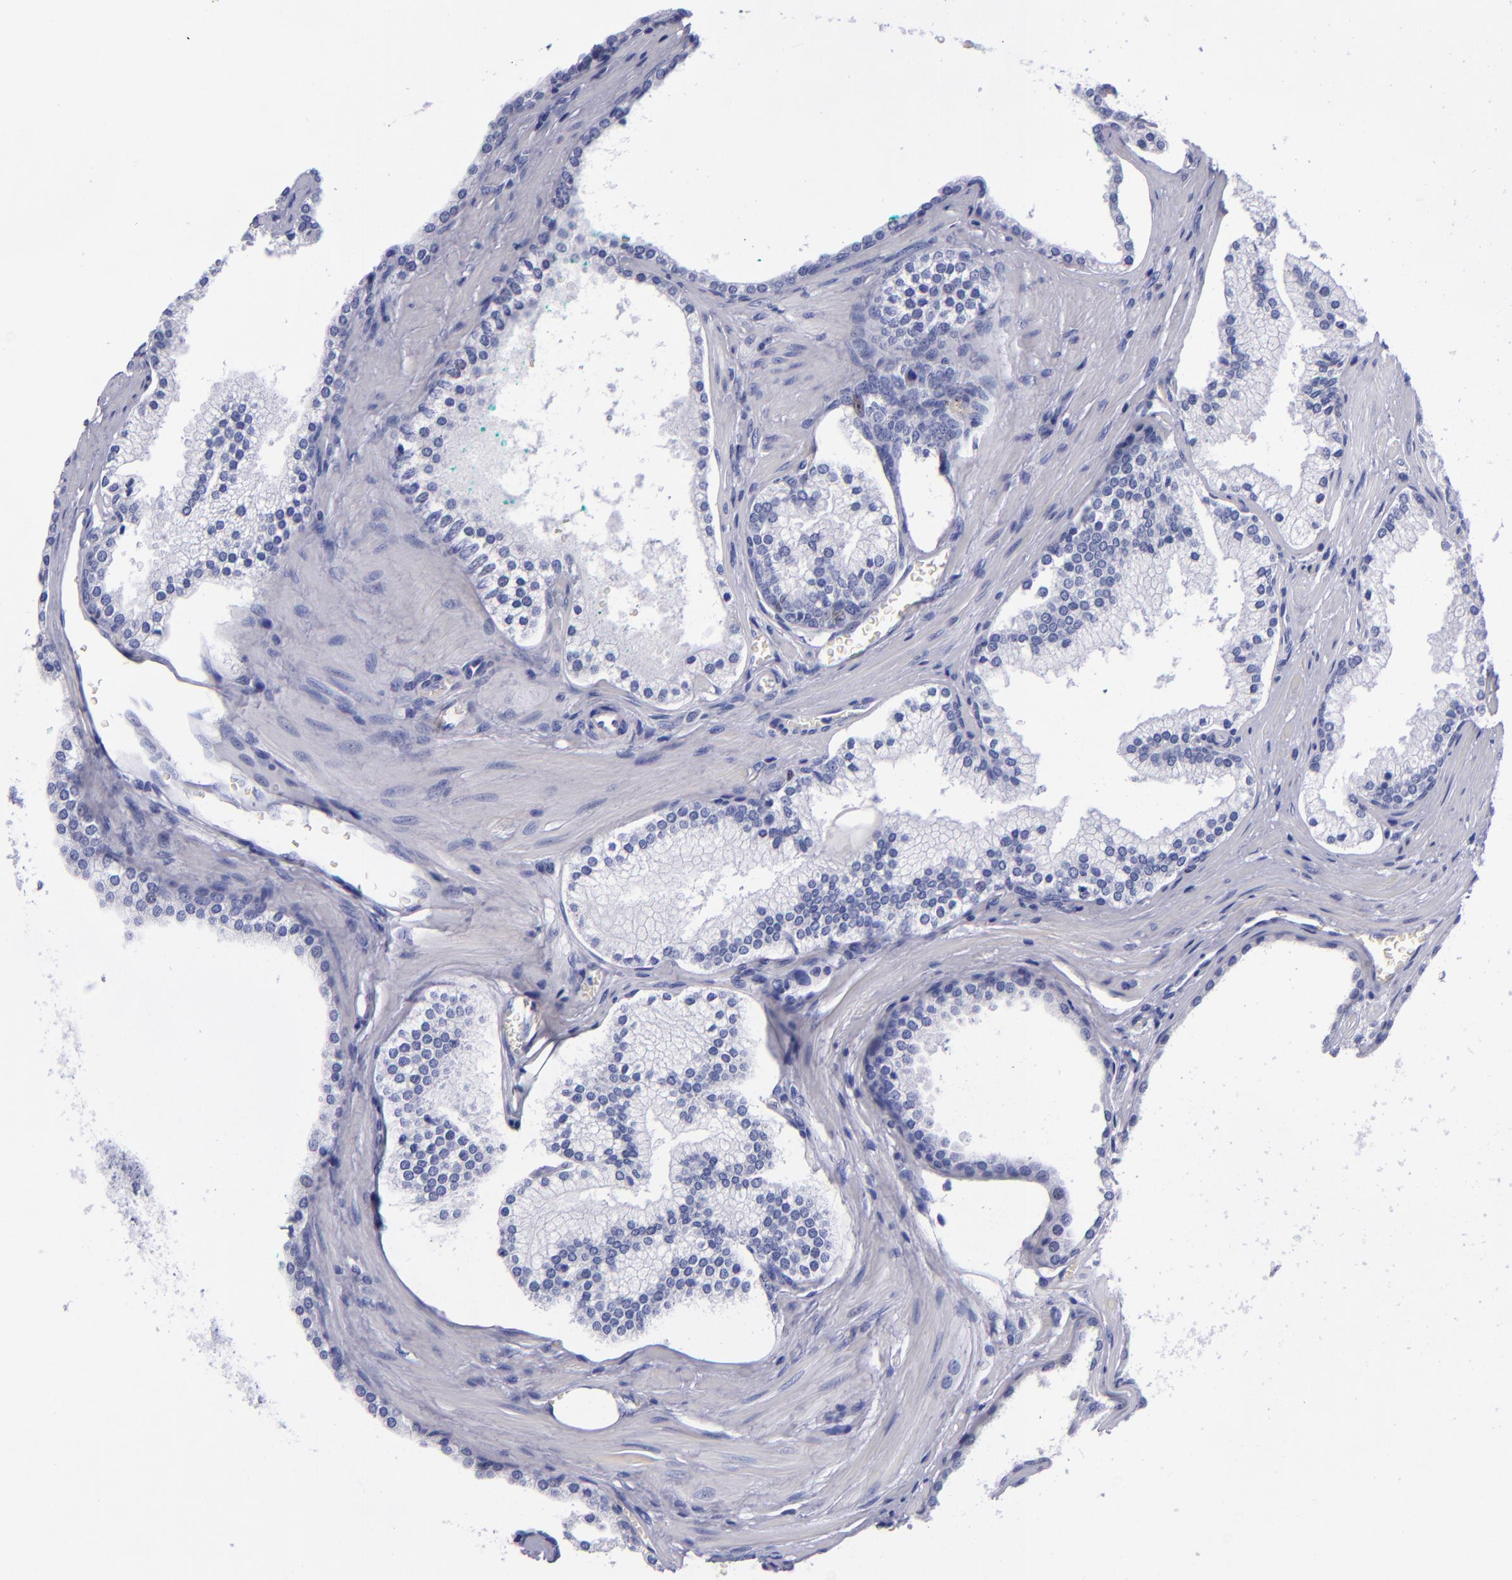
{"staining": {"intensity": "negative", "quantity": "none", "location": "none"}, "tissue": "prostate cancer", "cell_type": "Tumor cells", "image_type": "cancer", "snomed": [{"axis": "morphology", "description": "Adenocarcinoma, High grade"}, {"axis": "topography", "description": "Prostate"}], "caption": "Immunohistochemistry histopathology image of human prostate cancer (high-grade adenocarcinoma) stained for a protein (brown), which displays no positivity in tumor cells.", "gene": "MCM7", "patient": {"sex": "male", "age": 71}}